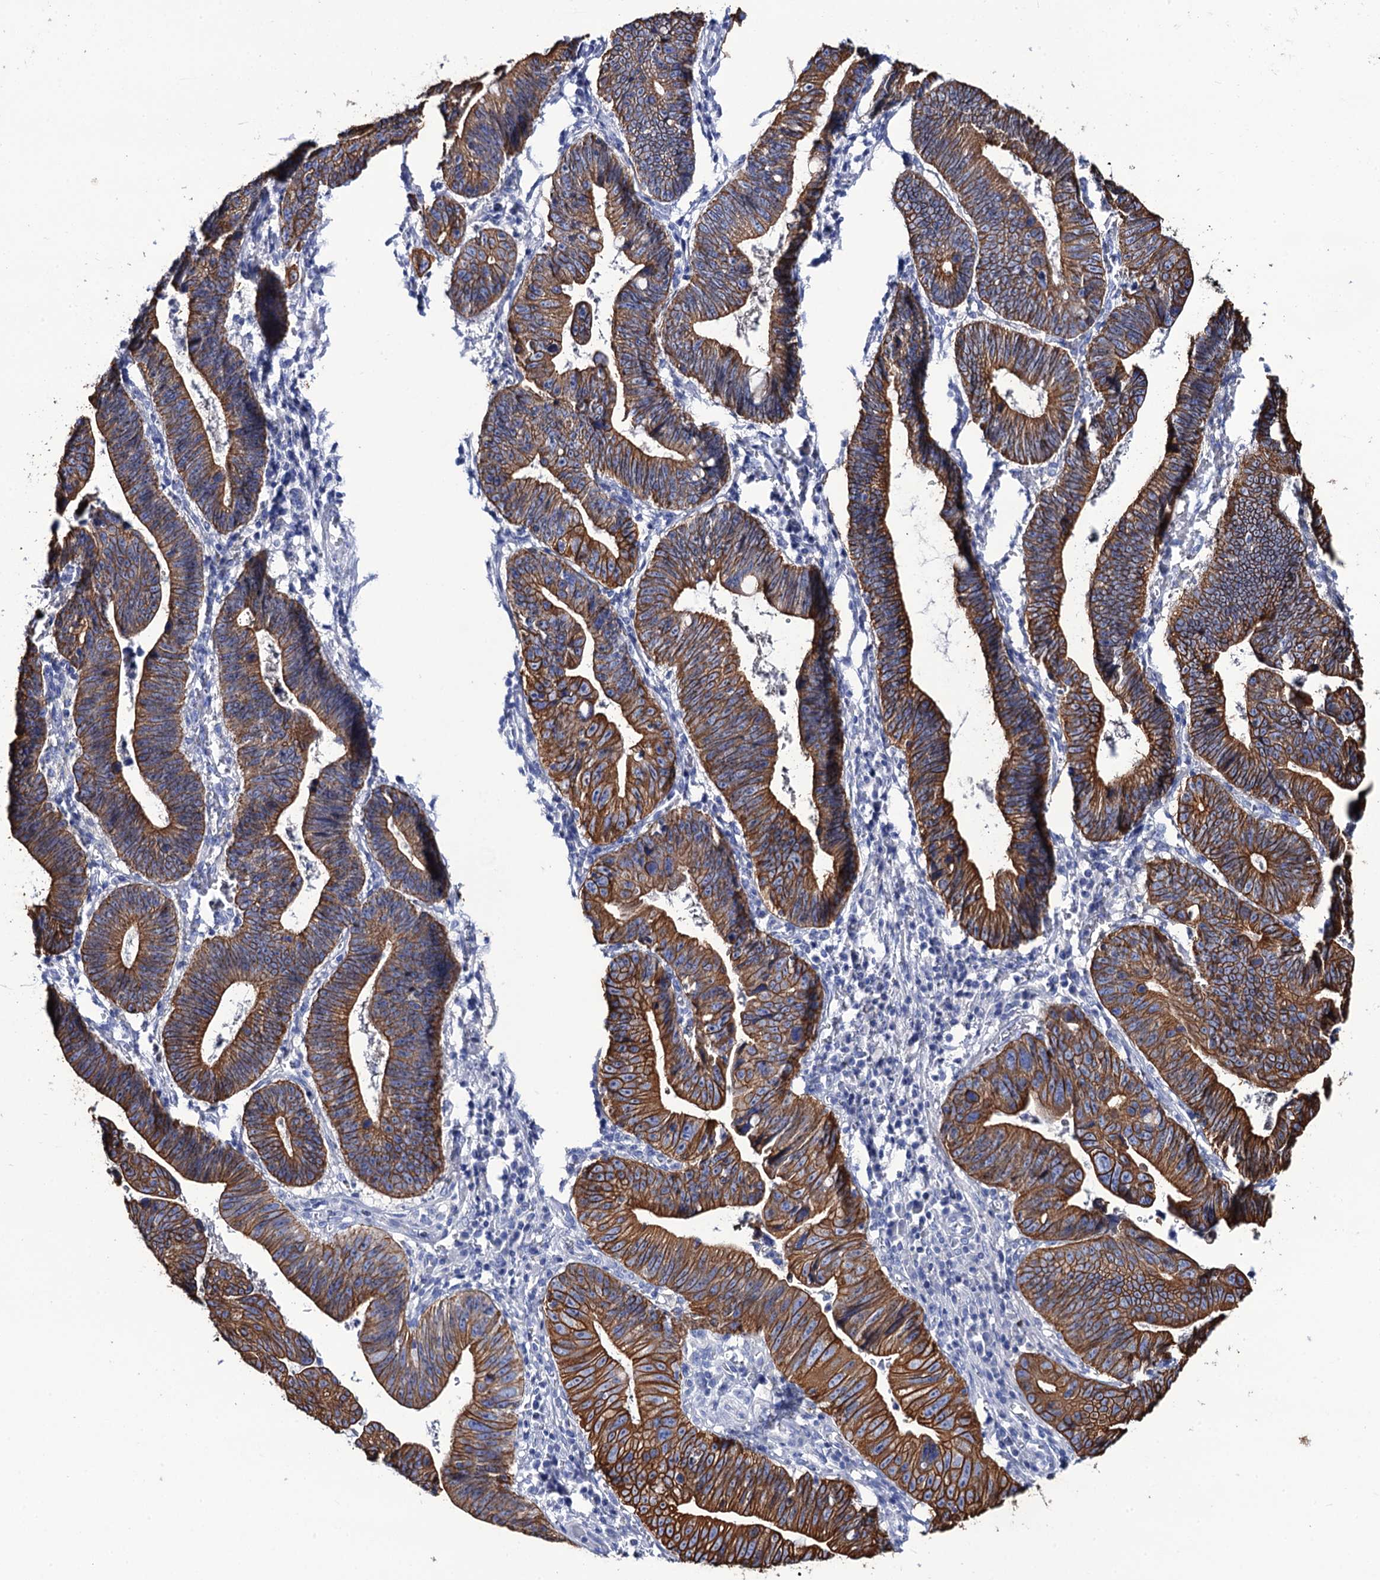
{"staining": {"intensity": "strong", "quantity": ">75%", "location": "cytoplasmic/membranous"}, "tissue": "stomach cancer", "cell_type": "Tumor cells", "image_type": "cancer", "snomed": [{"axis": "morphology", "description": "Adenocarcinoma, NOS"}, {"axis": "topography", "description": "Stomach"}], "caption": "A micrograph of human stomach cancer (adenocarcinoma) stained for a protein exhibits strong cytoplasmic/membranous brown staining in tumor cells.", "gene": "RAB3IP", "patient": {"sex": "male", "age": 59}}